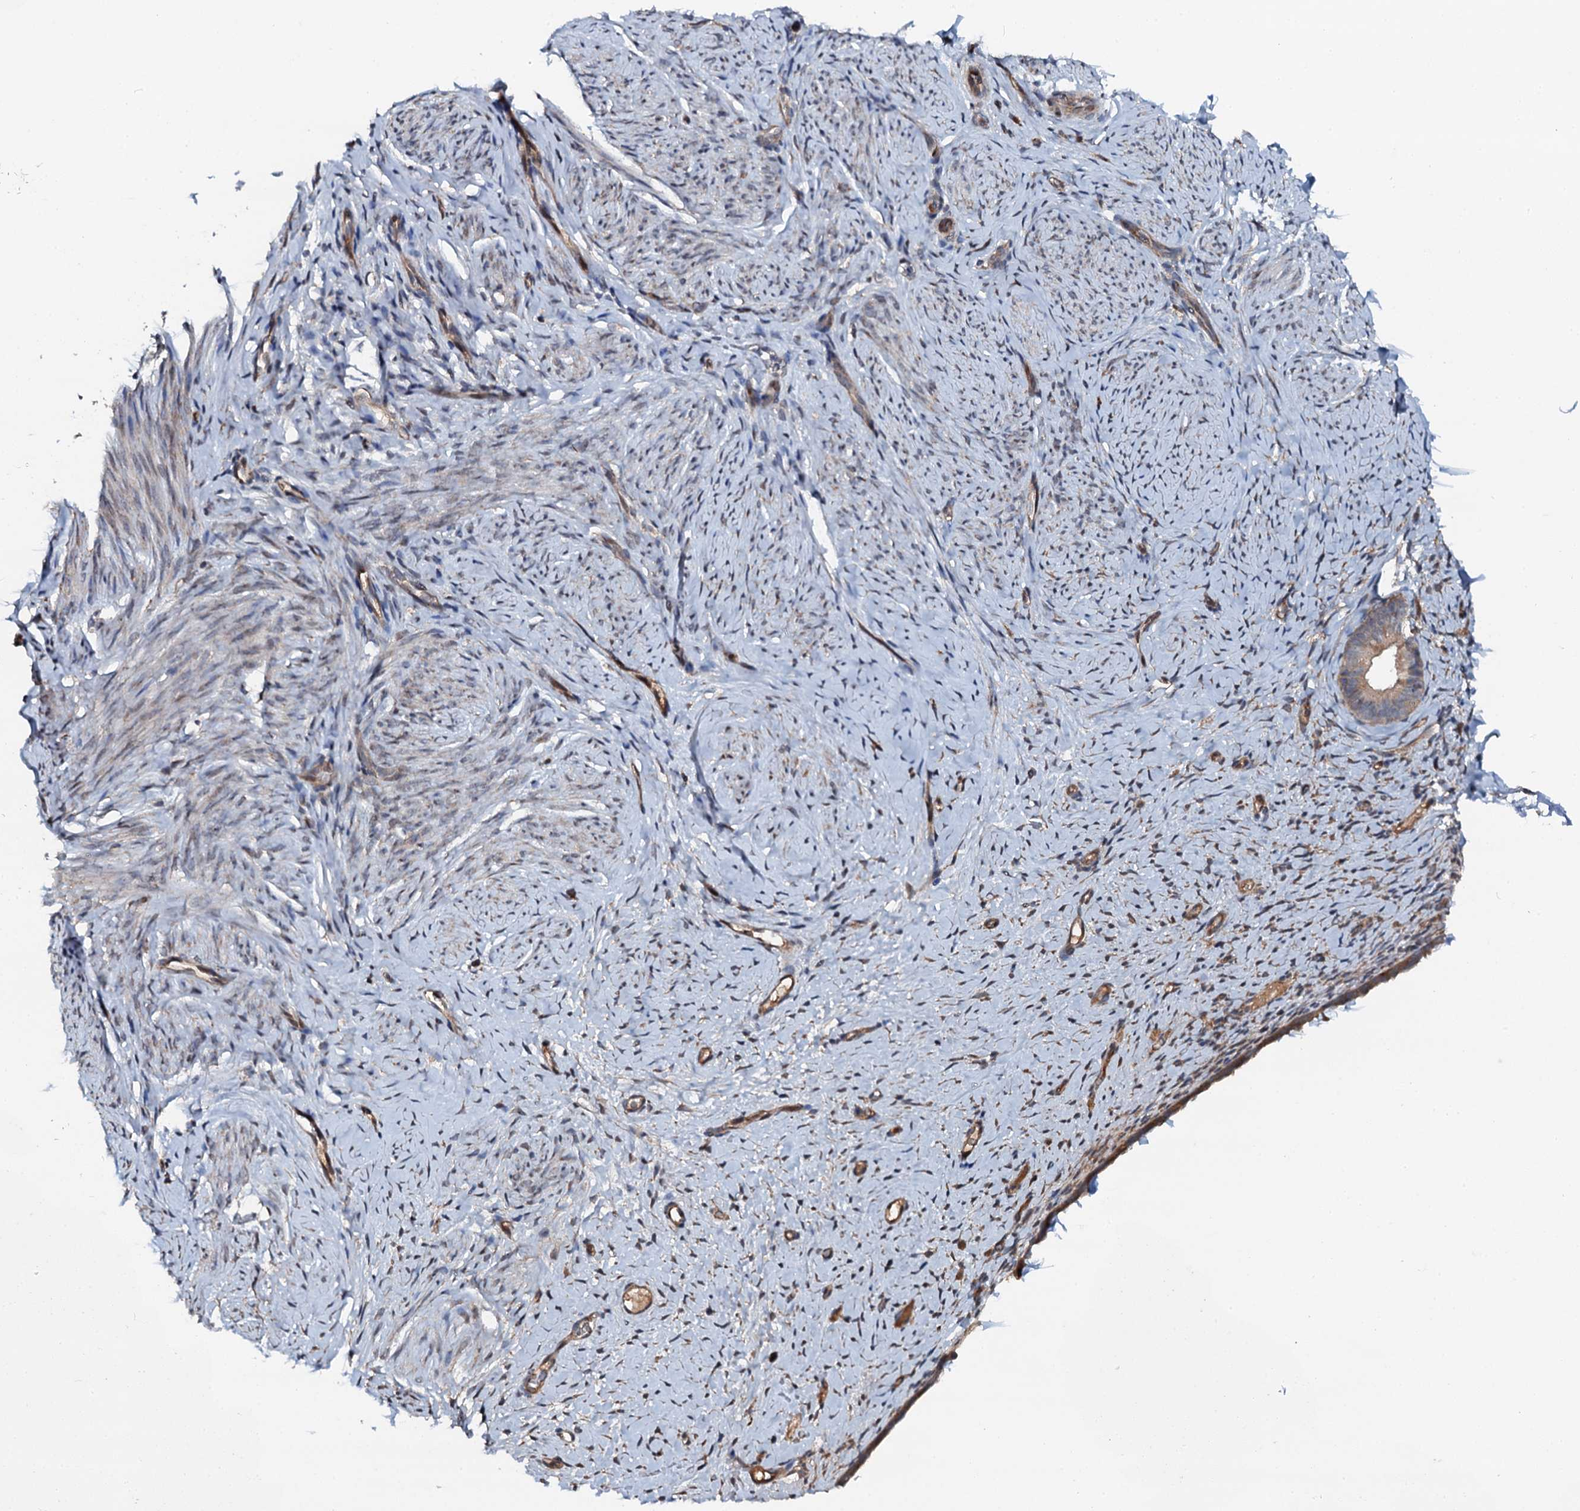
{"staining": {"intensity": "negative", "quantity": "none", "location": "none"}, "tissue": "endometrium", "cell_type": "Cells in endometrial stroma", "image_type": "normal", "snomed": [{"axis": "morphology", "description": "Normal tissue, NOS"}, {"axis": "topography", "description": "Endometrium"}], "caption": "High magnification brightfield microscopy of unremarkable endometrium stained with DAB (brown) and counterstained with hematoxylin (blue): cells in endometrial stroma show no significant expression. (DAB immunohistochemistry with hematoxylin counter stain).", "gene": "FLYWCH1", "patient": {"sex": "female", "age": 65}}